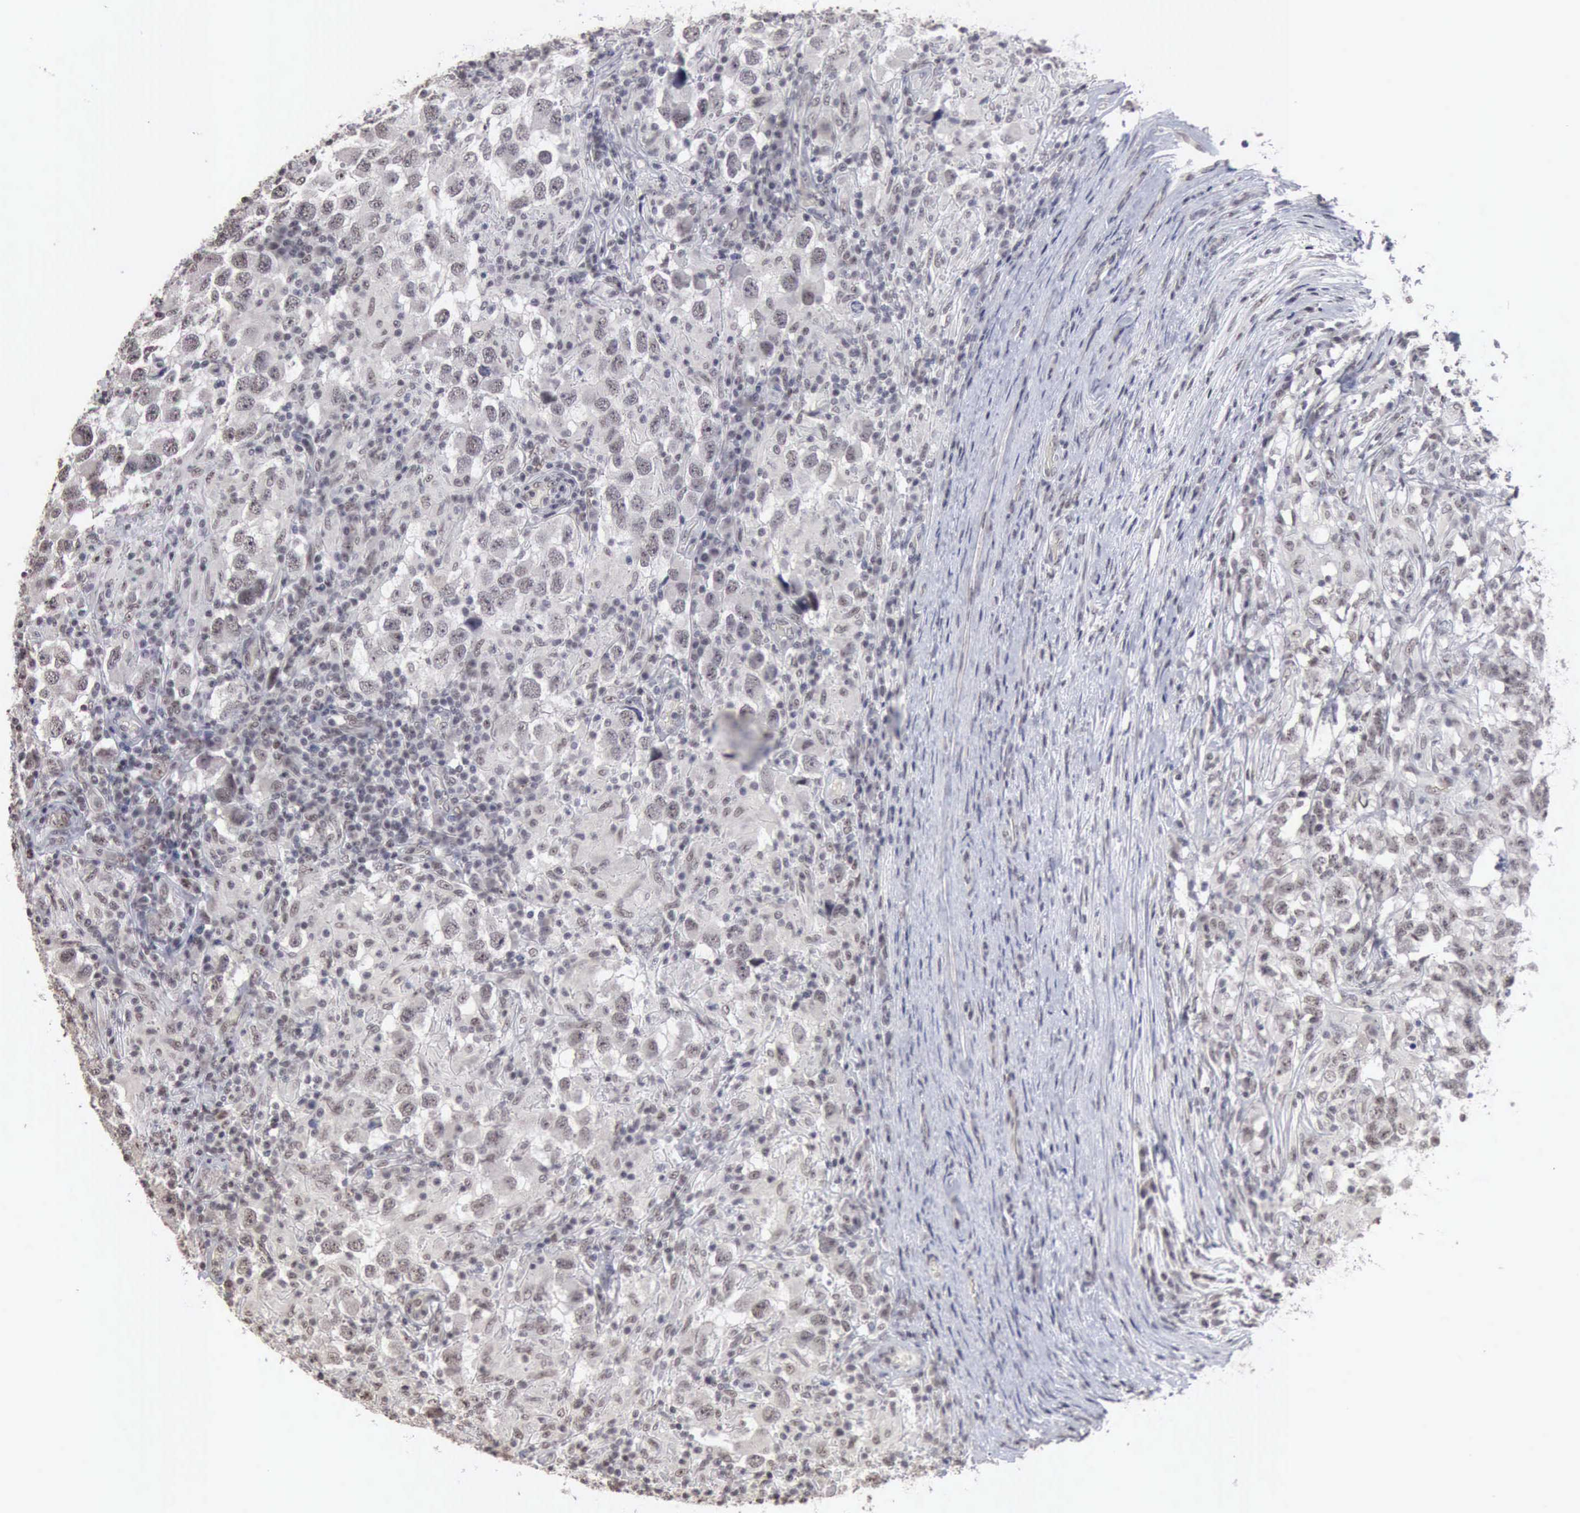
{"staining": {"intensity": "weak", "quantity": ">75%", "location": "nuclear"}, "tissue": "testis cancer", "cell_type": "Tumor cells", "image_type": "cancer", "snomed": [{"axis": "morphology", "description": "Carcinoma, Embryonal, NOS"}, {"axis": "topography", "description": "Testis"}], "caption": "An IHC micrograph of tumor tissue is shown. Protein staining in brown shows weak nuclear positivity in embryonal carcinoma (testis) within tumor cells.", "gene": "TAF1", "patient": {"sex": "male", "age": 21}}